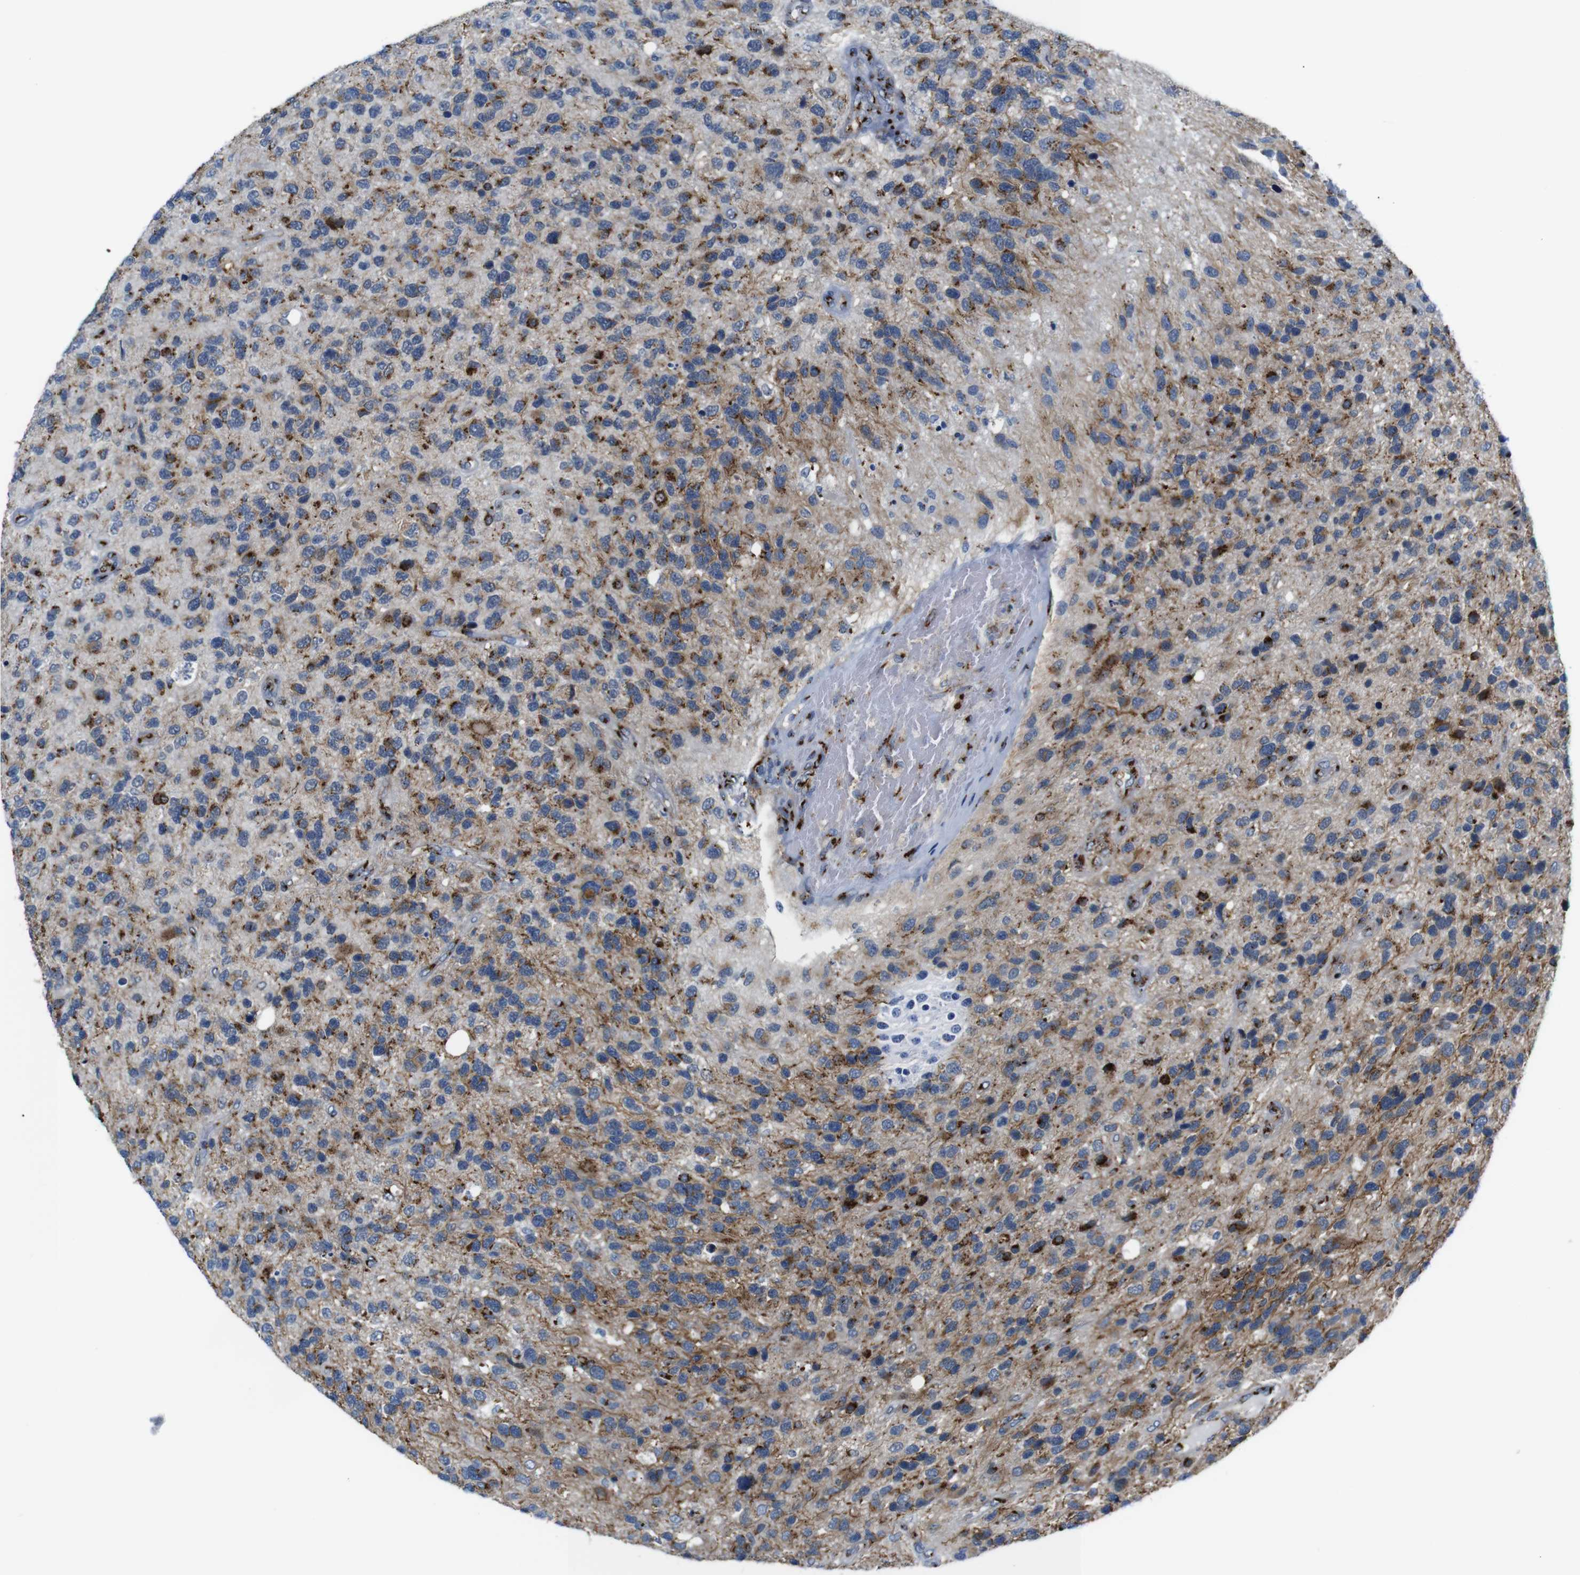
{"staining": {"intensity": "moderate", "quantity": "25%-75%", "location": "cytoplasmic/membranous"}, "tissue": "glioma", "cell_type": "Tumor cells", "image_type": "cancer", "snomed": [{"axis": "morphology", "description": "Glioma, malignant, High grade"}, {"axis": "topography", "description": "Brain"}], "caption": "Malignant glioma (high-grade) stained with a protein marker exhibits moderate staining in tumor cells.", "gene": "TGOLN2", "patient": {"sex": "female", "age": 58}}